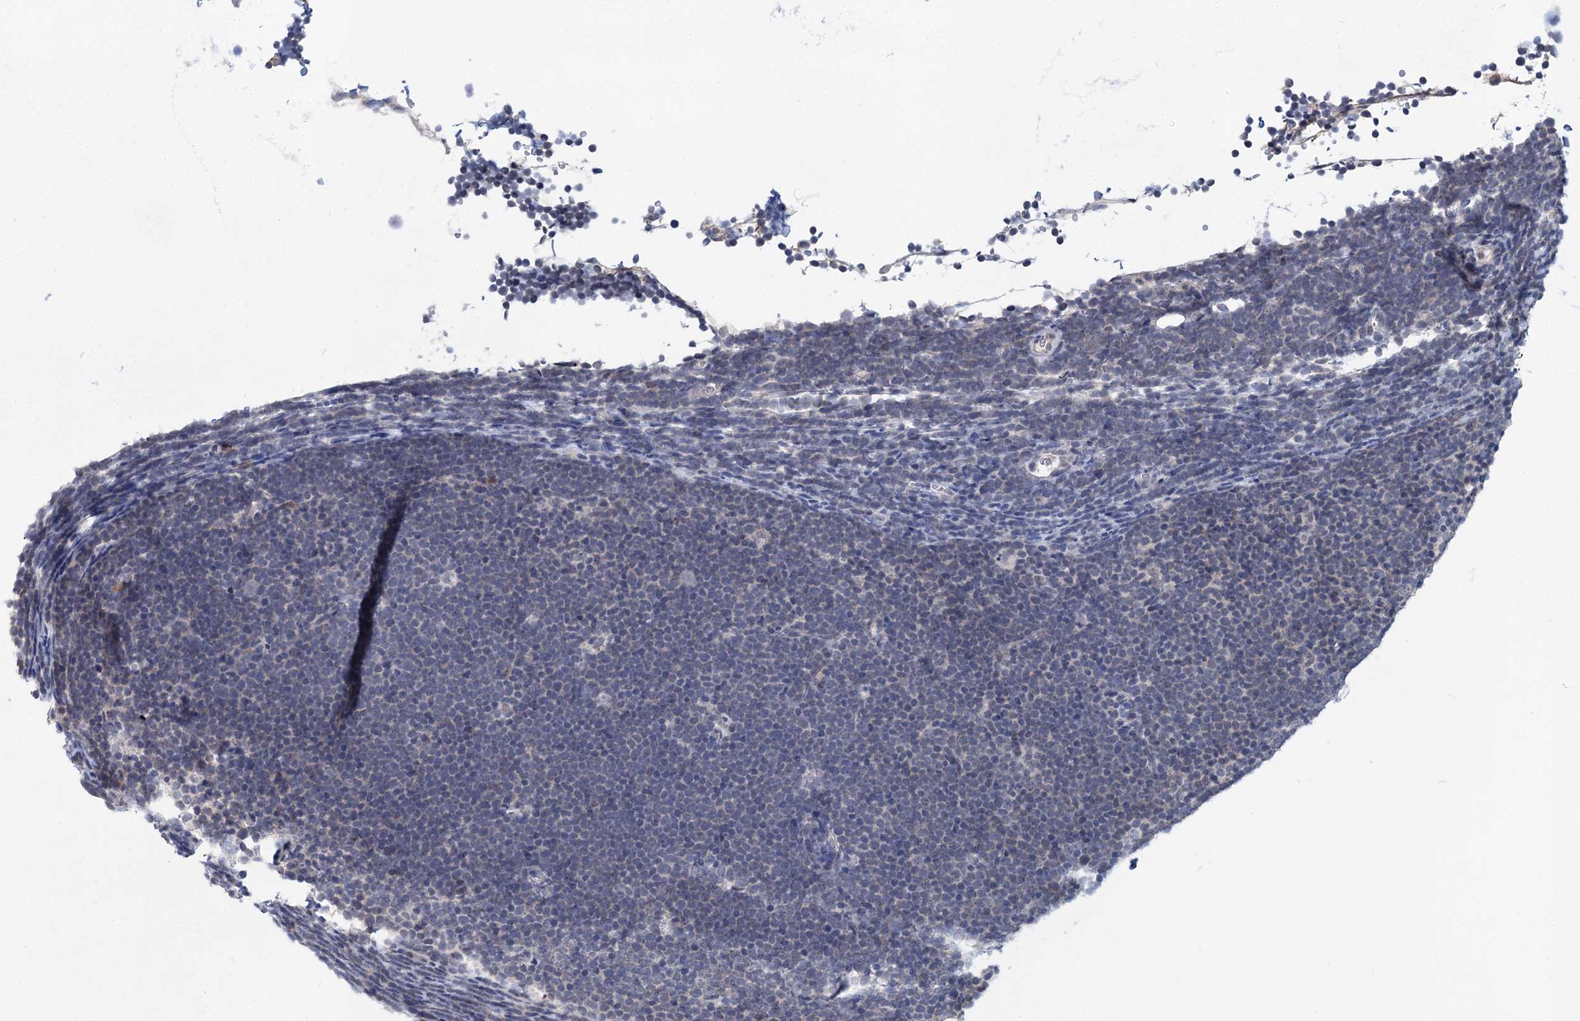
{"staining": {"intensity": "negative", "quantity": "none", "location": "none"}, "tissue": "lymphoma", "cell_type": "Tumor cells", "image_type": "cancer", "snomed": [{"axis": "morphology", "description": "Malignant lymphoma, non-Hodgkin's type, High grade"}, {"axis": "topography", "description": "Lymph node"}], "caption": "The histopathology image displays no significant staining in tumor cells of lymphoma.", "gene": "TTC17", "patient": {"sex": "male", "age": 13}}